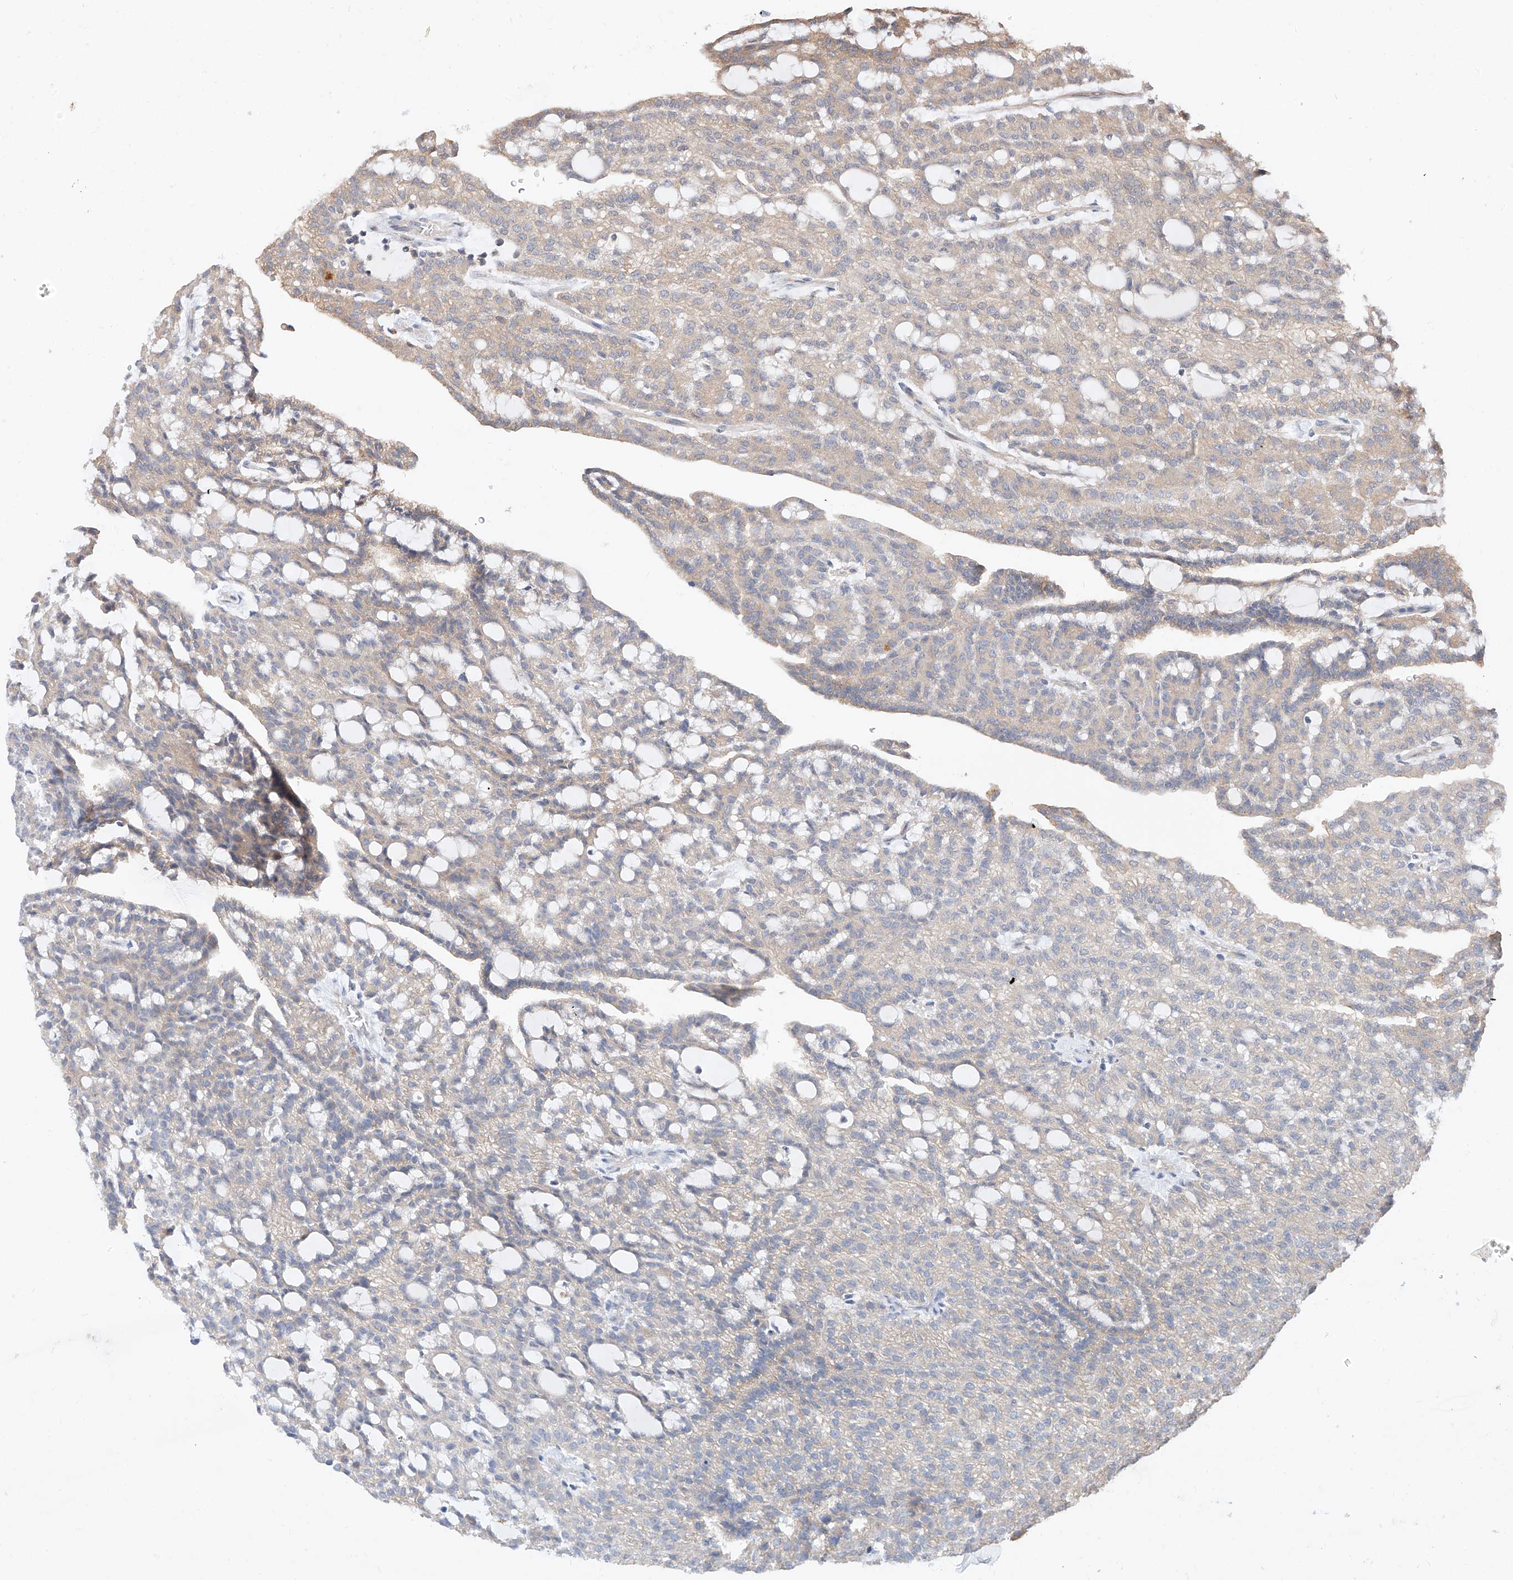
{"staining": {"intensity": "moderate", "quantity": "<25%", "location": "cytoplasmic/membranous"}, "tissue": "renal cancer", "cell_type": "Tumor cells", "image_type": "cancer", "snomed": [{"axis": "morphology", "description": "Adenocarcinoma, NOS"}, {"axis": "topography", "description": "Kidney"}], "caption": "This is a histology image of immunohistochemistry staining of renal cancer, which shows moderate expression in the cytoplasmic/membranous of tumor cells.", "gene": "ZSCAN4", "patient": {"sex": "male", "age": 63}}